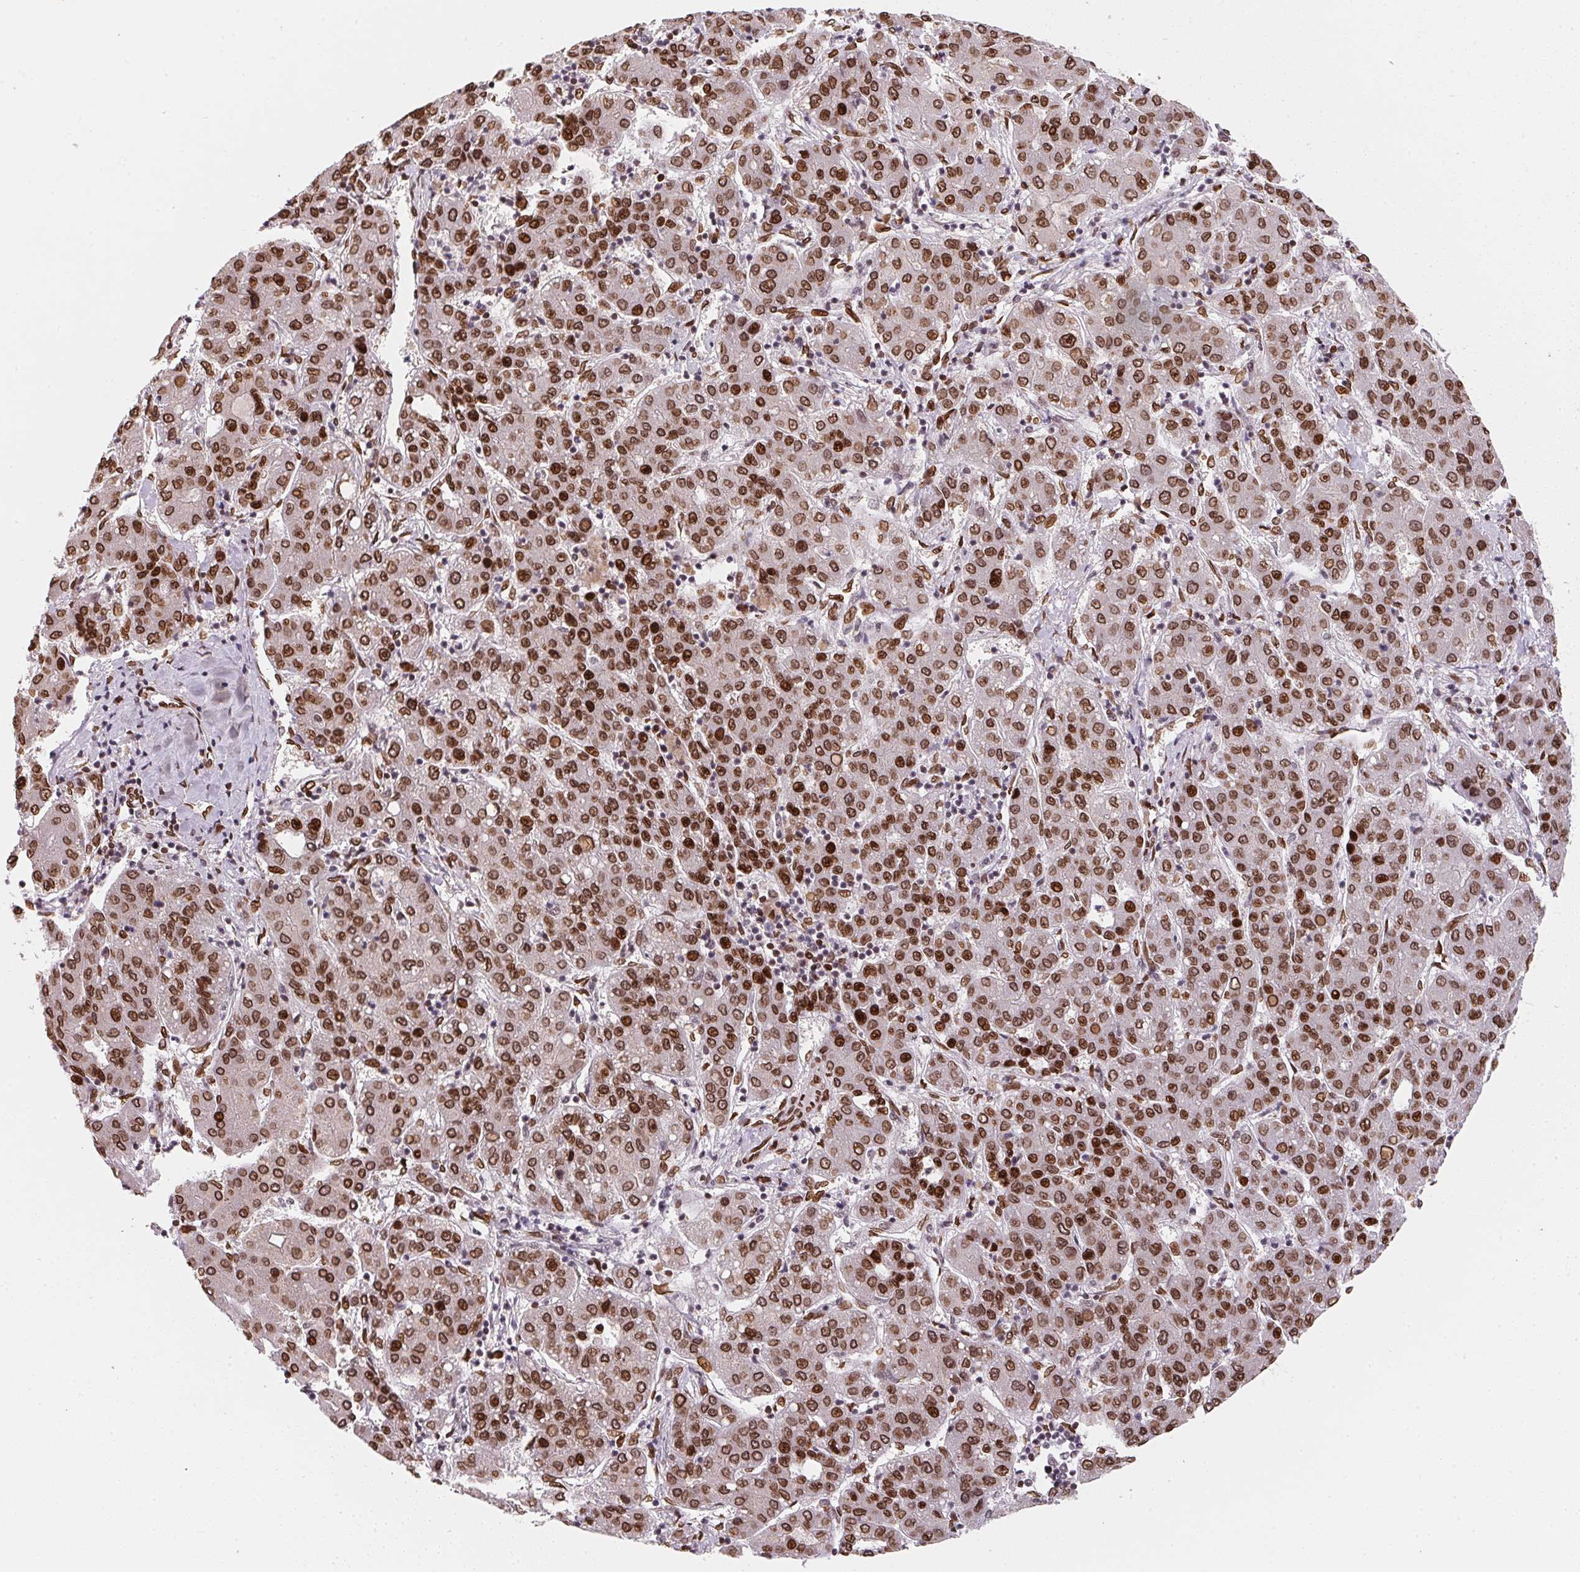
{"staining": {"intensity": "strong", "quantity": ">75%", "location": "cytoplasmic/membranous,nuclear"}, "tissue": "liver cancer", "cell_type": "Tumor cells", "image_type": "cancer", "snomed": [{"axis": "morphology", "description": "Carcinoma, Hepatocellular, NOS"}, {"axis": "topography", "description": "Liver"}], "caption": "High-power microscopy captured an IHC image of hepatocellular carcinoma (liver), revealing strong cytoplasmic/membranous and nuclear staining in about >75% of tumor cells.", "gene": "SAP30BP", "patient": {"sex": "male", "age": 65}}